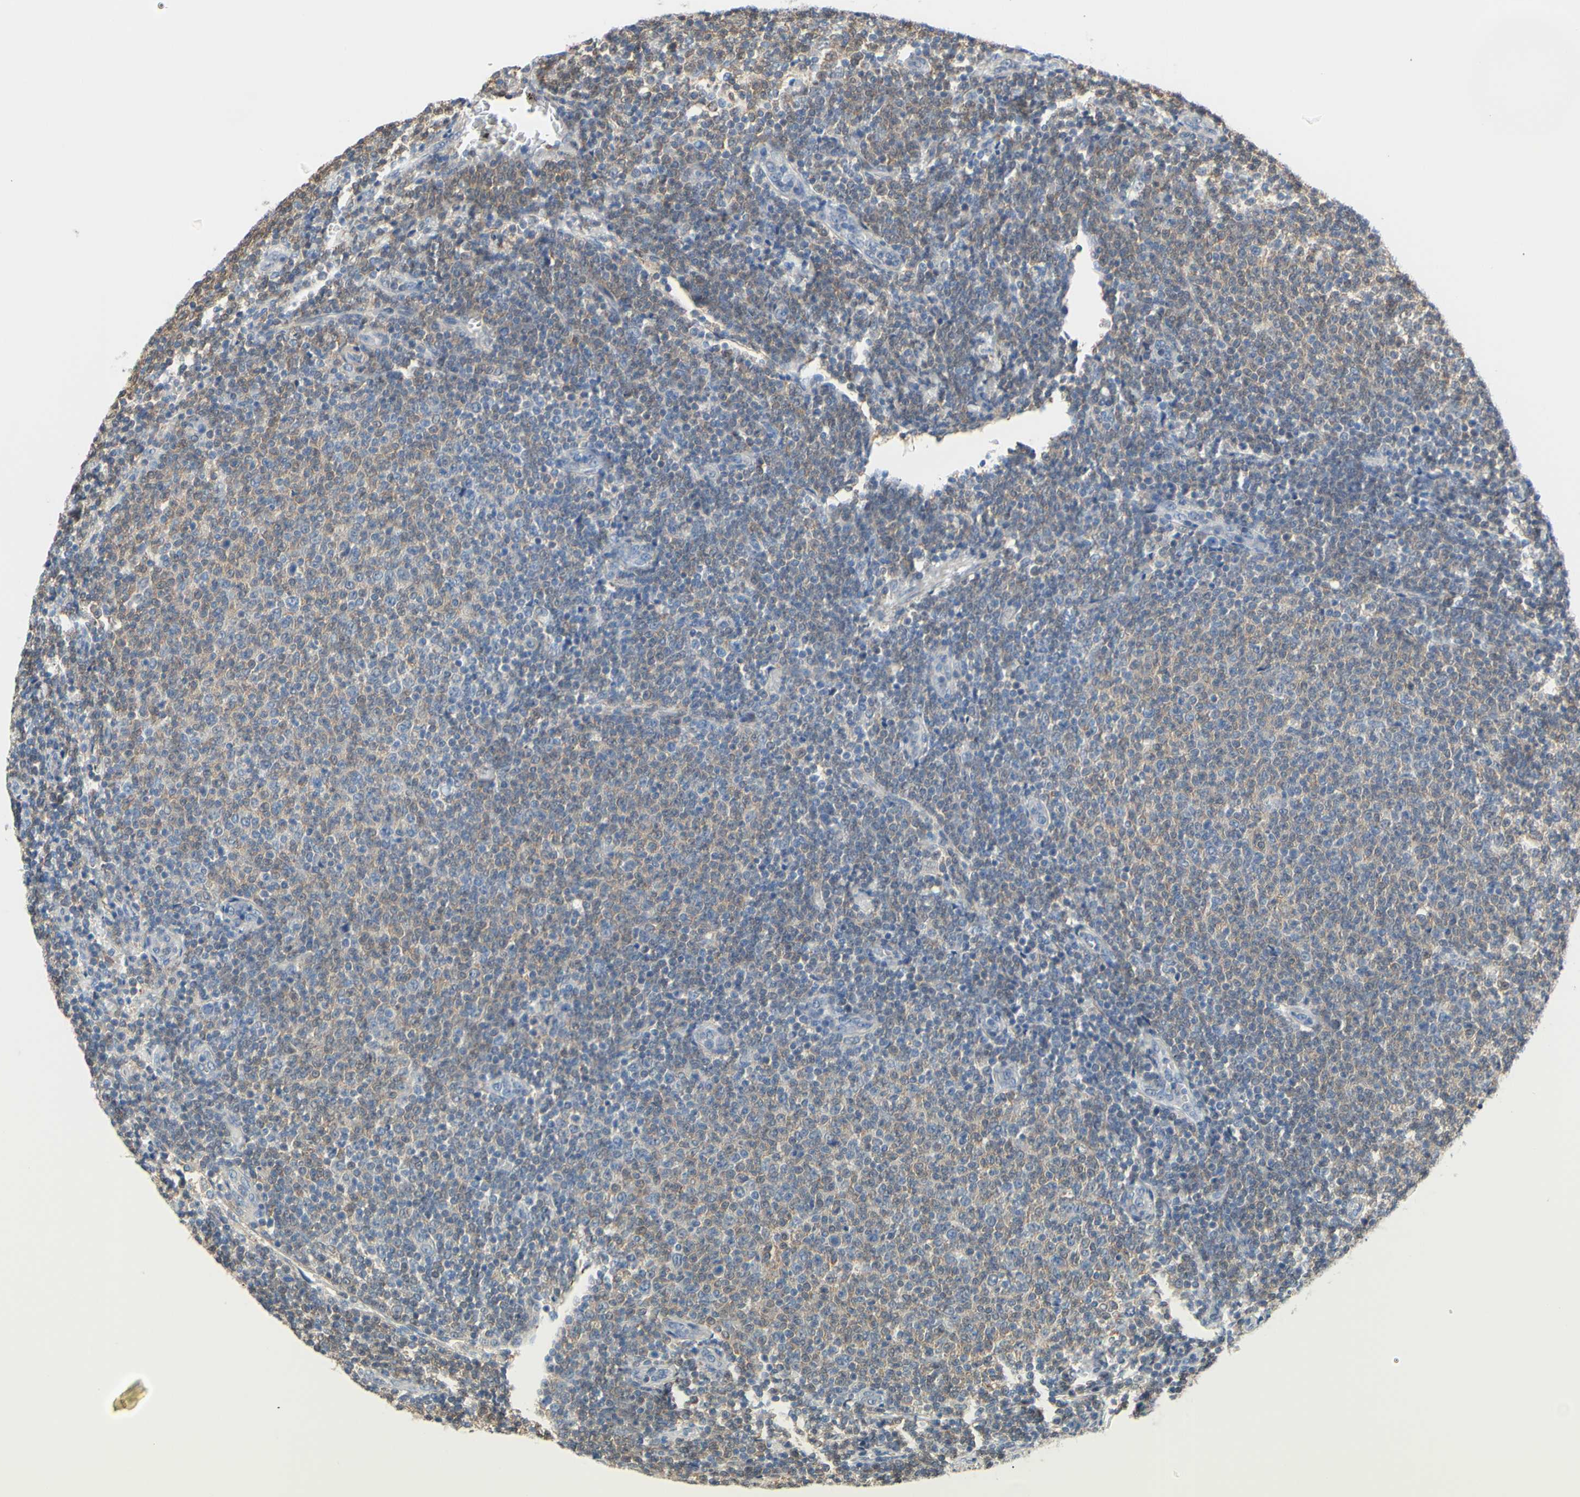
{"staining": {"intensity": "weak", "quantity": "25%-75%", "location": "cytoplasmic/membranous"}, "tissue": "lymphoma", "cell_type": "Tumor cells", "image_type": "cancer", "snomed": [{"axis": "morphology", "description": "Malignant lymphoma, non-Hodgkin's type, Low grade"}, {"axis": "topography", "description": "Lymph node"}], "caption": "DAB immunohistochemical staining of human lymphoma displays weak cytoplasmic/membranous protein positivity in approximately 25%-75% of tumor cells.", "gene": "UPK3B", "patient": {"sex": "male", "age": 66}}